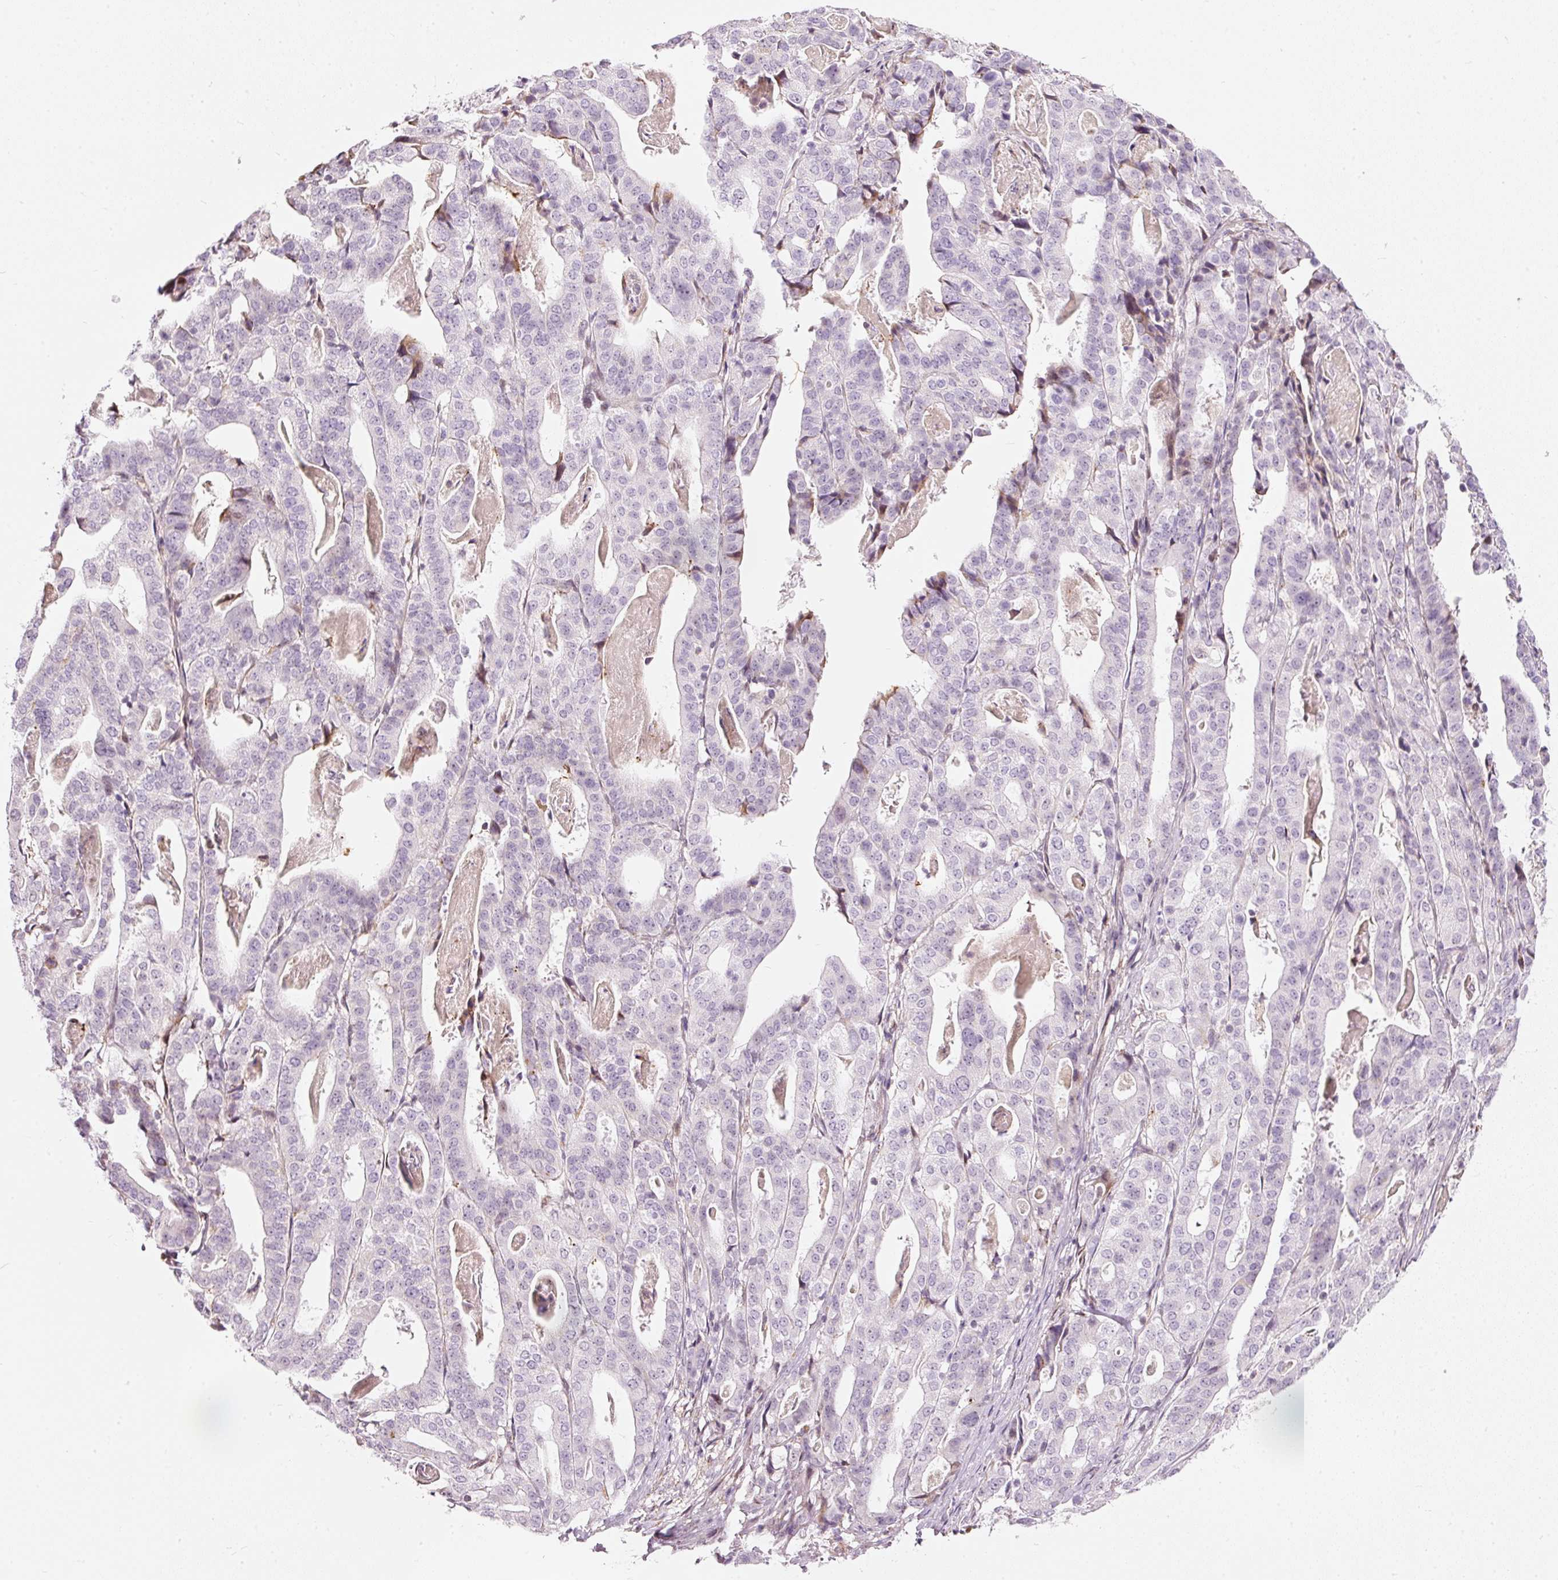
{"staining": {"intensity": "negative", "quantity": "none", "location": "none"}, "tissue": "stomach cancer", "cell_type": "Tumor cells", "image_type": "cancer", "snomed": [{"axis": "morphology", "description": "Adenocarcinoma, NOS"}, {"axis": "topography", "description": "Stomach"}], "caption": "Immunohistochemistry (IHC) of human stomach cancer (adenocarcinoma) demonstrates no positivity in tumor cells. (Stains: DAB immunohistochemistry (IHC) with hematoxylin counter stain, Microscopy: brightfield microscopy at high magnification).", "gene": "RNF39", "patient": {"sex": "male", "age": 48}}